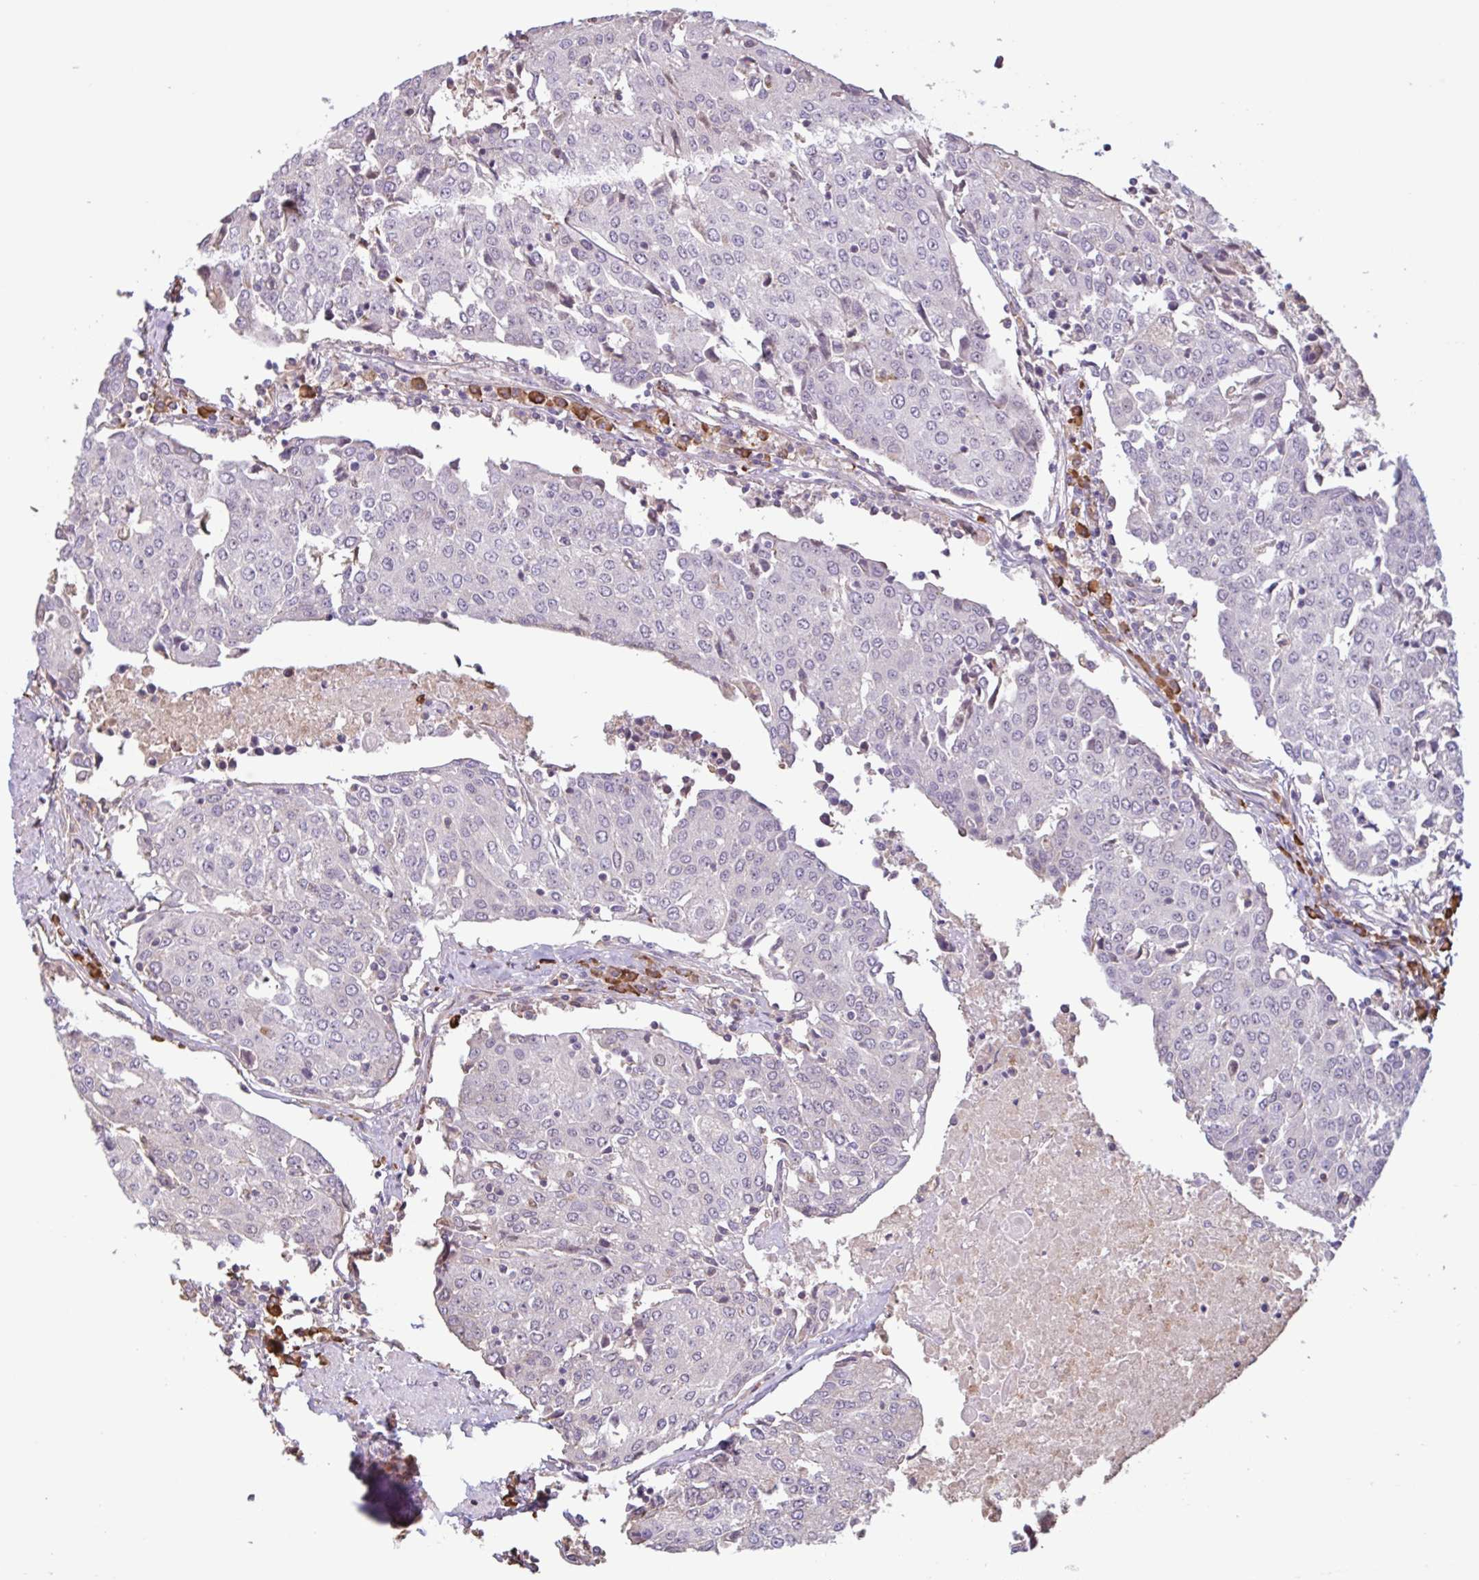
{"staining": {"intensity": "negative", "quantity": "none", "location": "none"}, "tissue": "urothelial cancer", "cell_type": "Tumor cells", "image_type": "cancer", "snomed": [{"axis": "morphology", "description": "Urothelial carcinoma, High grade"}, {"axis": "topography", "description": "Urinary bladder"}], "caption": "High power microscopy image of an IHC photomicrograph of high-grade urothelial carcinoma, revealing no significant positivity in tumor cells.", "gene": "TAF1D", "patient": {"sex": "female", "age": 85}}